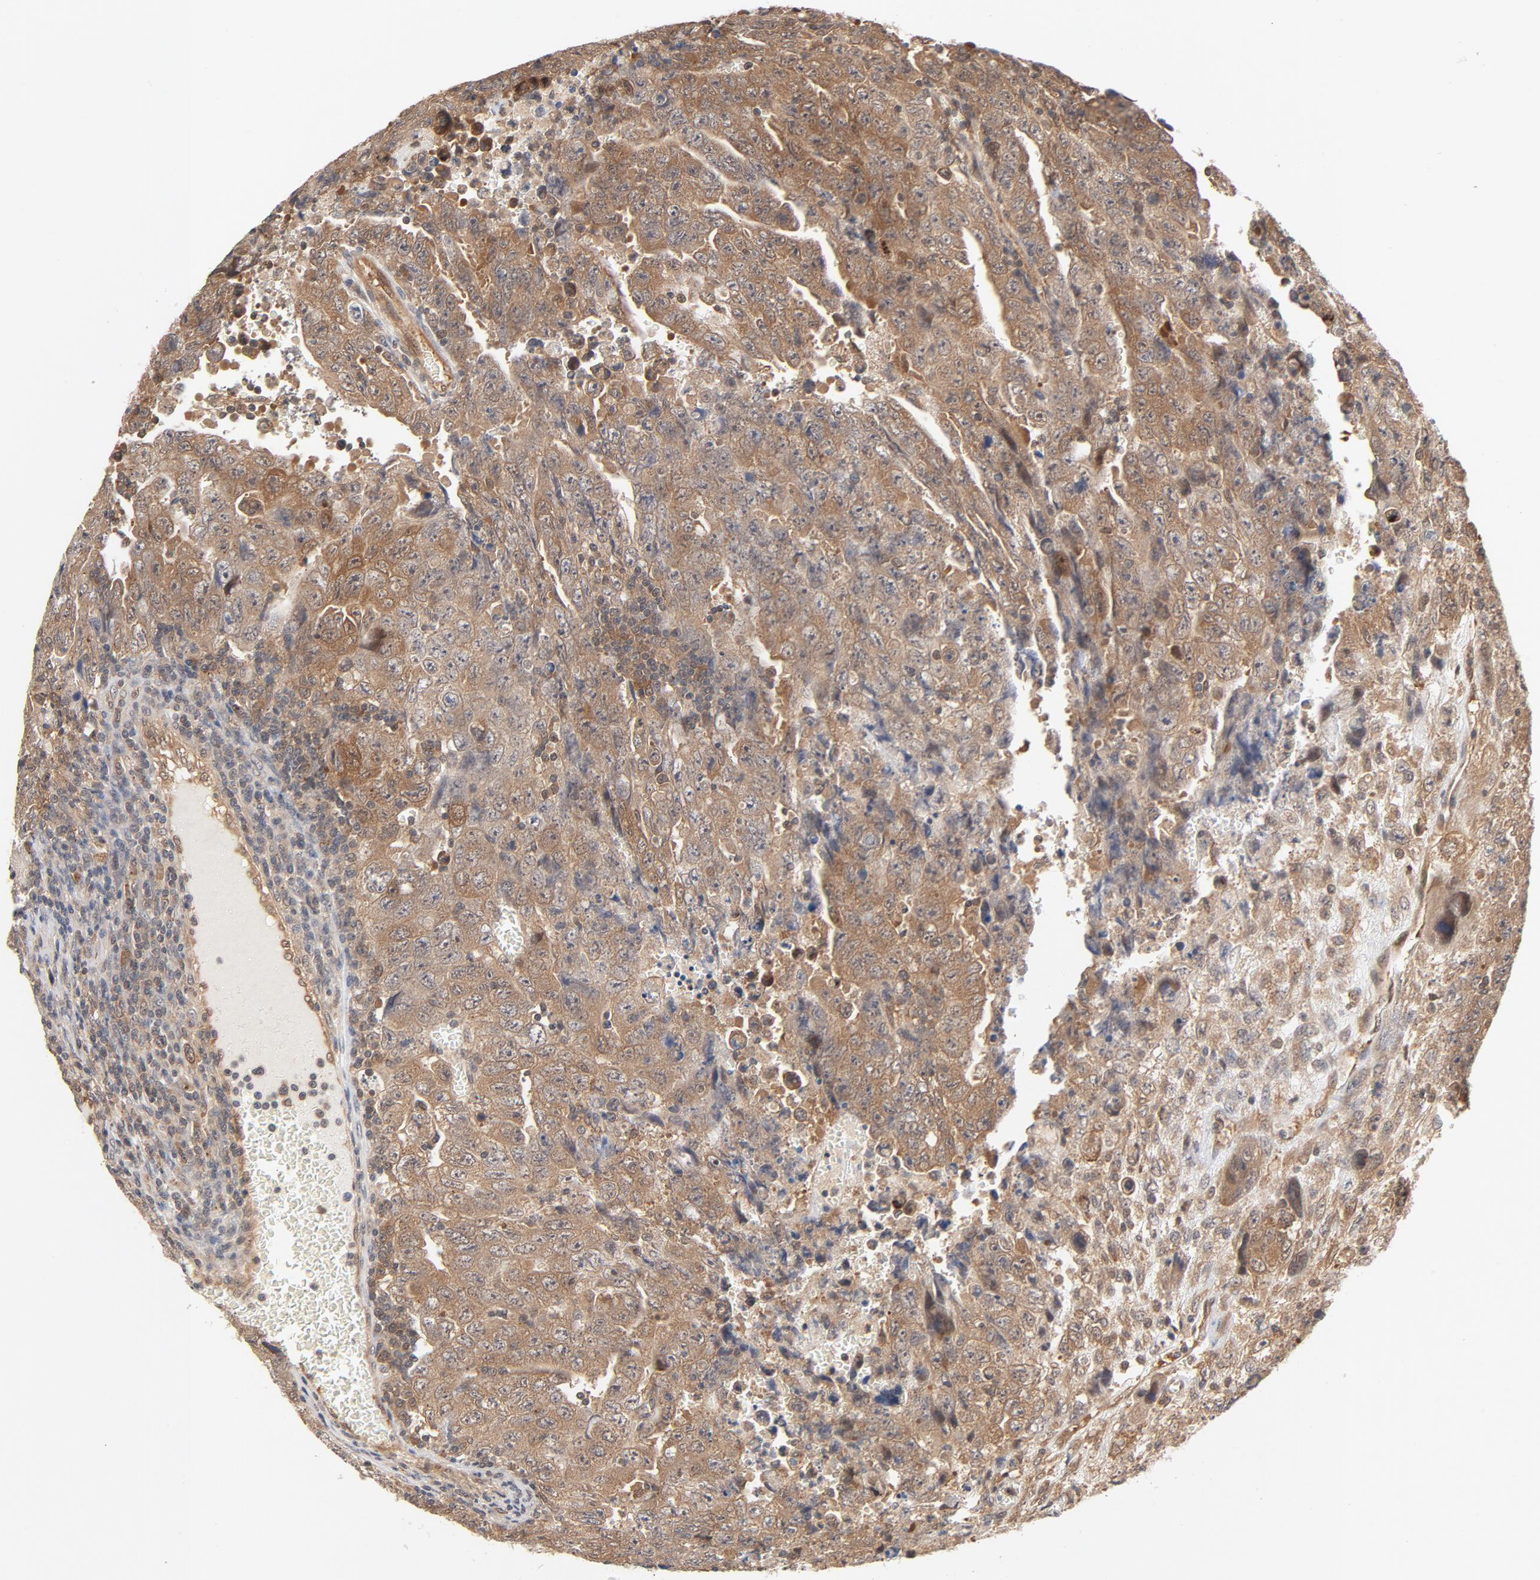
{"staining": {"intensity": "moderate", "quantity": ">75%", "location": "cytoplasmic/membranous"}, "tissue": "testis cancer", "cell_type": "Tumor cells", "image_type": "cancer", "snomed": [{"axis": "morphology", "description": "Carcinoma, Embryonal, NOS"}, {"axis": "topography", "description": "Testis"}], "caption": "This micrograph exhibits IHC staining of embryonal carcinoma (testis), with medium moderate cytoplasmic/membranous staining in approximately >75% of tumor cells.", "gene": "CDC37", "patient": {"sex": "male", "age": 28}}